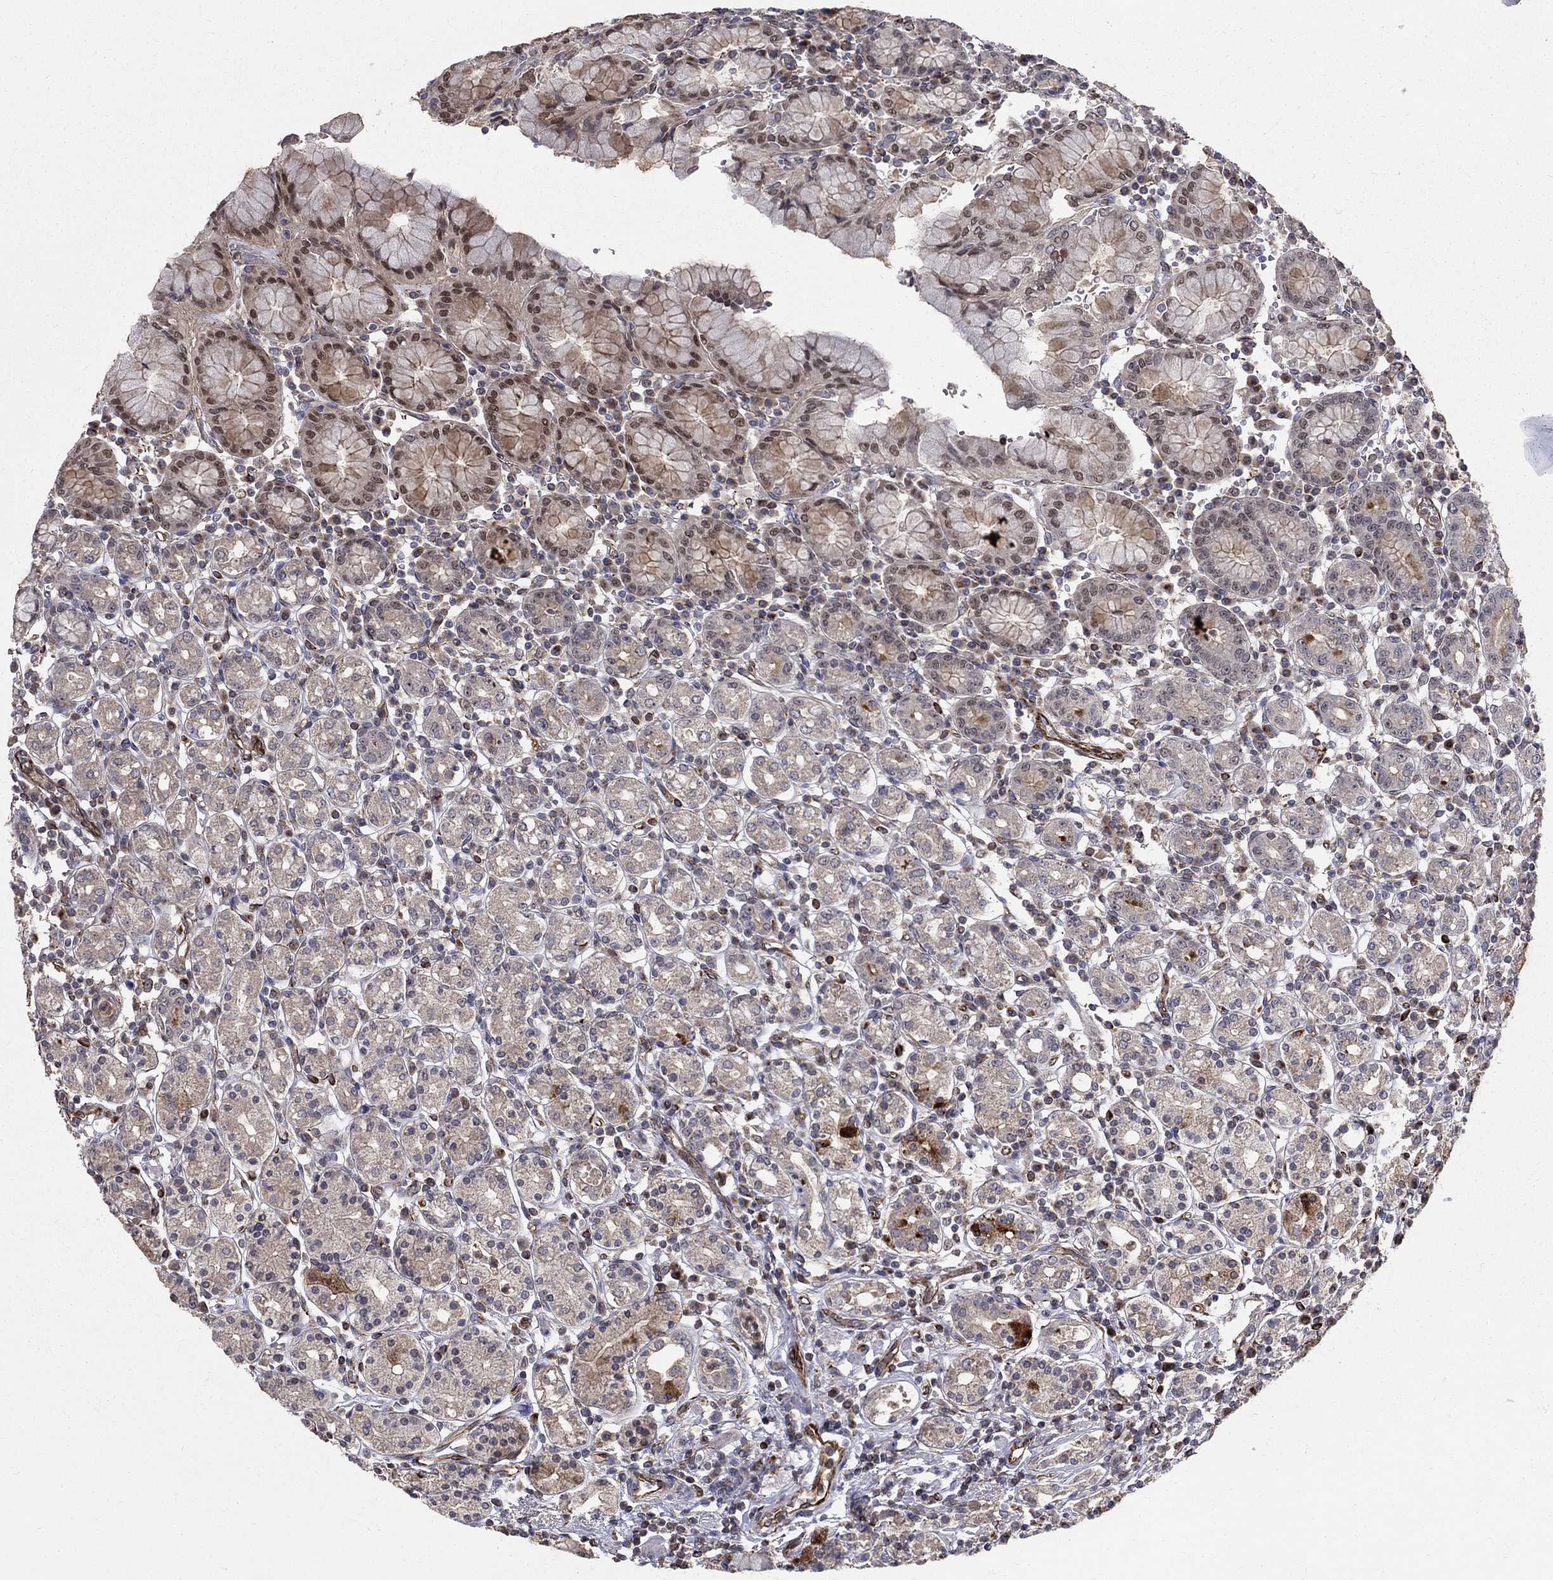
{"staining": {"intensity": "weak", "quantity": "<25%", "location": "cytoplasmic/membranous,nuclear"}, "tissue": "stomach", "cell_type": "Glandular cells", "image_type": "normal", "snomed": [{"axis": "morphology", "description": "Normal tissue, NOS"}, {"axis": "topography", "description": "Stomach, upper"}, {"axis": "topography", "description": "Stomach"}], "caption": "Immunohistochemistry photomicrograph of normal stomach stained for a protein (brown), which shows no positivity in glandular cells.", "gene": "MSRA", "patient": {"sex": "male", "age": 62}}